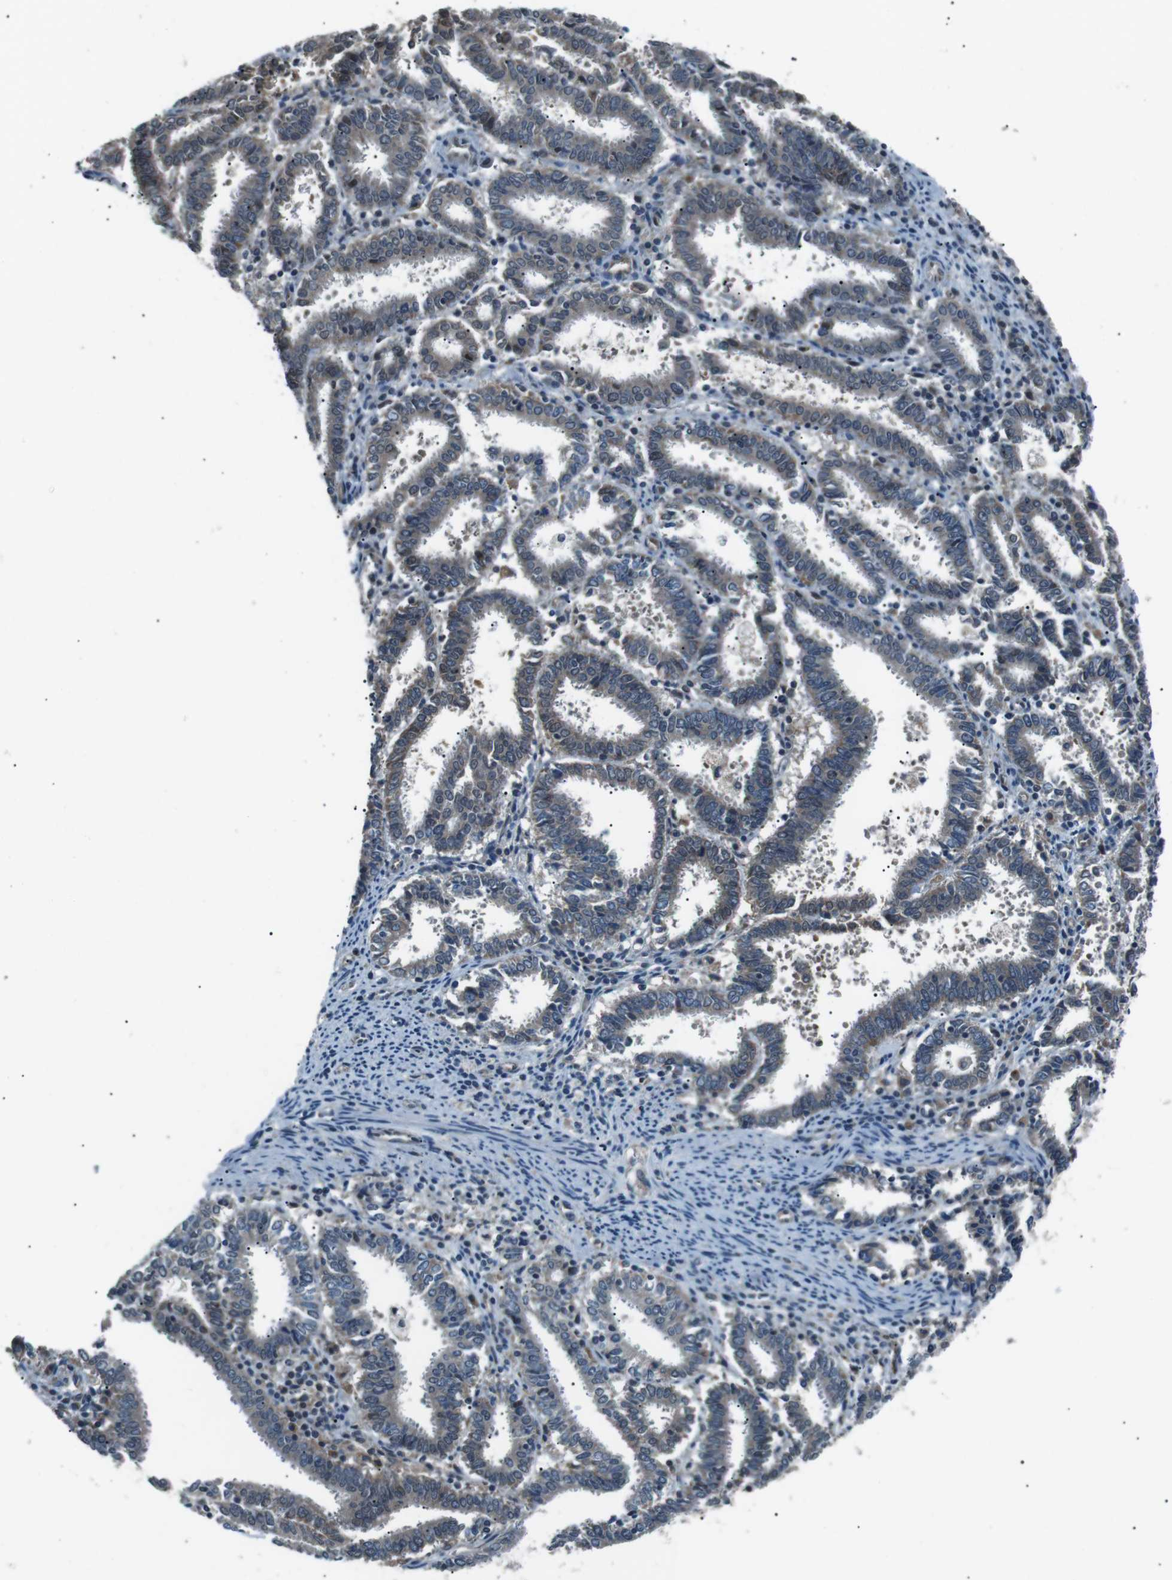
{"staining": {"intensity": "weak", "quantity": "<25%", "location": "cytoplasmic/membranous"}, "tissue": "endometrial cancer", "cell_type": "Tumor cells", "image_type": "cancer", "snomed": [{"axis": "morphology", "description": "Adenocarcinoma, NOS"}, {"axis": "topography", "description": "Uterus"}], "caption": "Protein analysis of adenocarcinoma (endometrial) shows no significant positivity in tumor cells.", "gene": "LRIG2", "patient": {"sex": "female", "age": 83}}